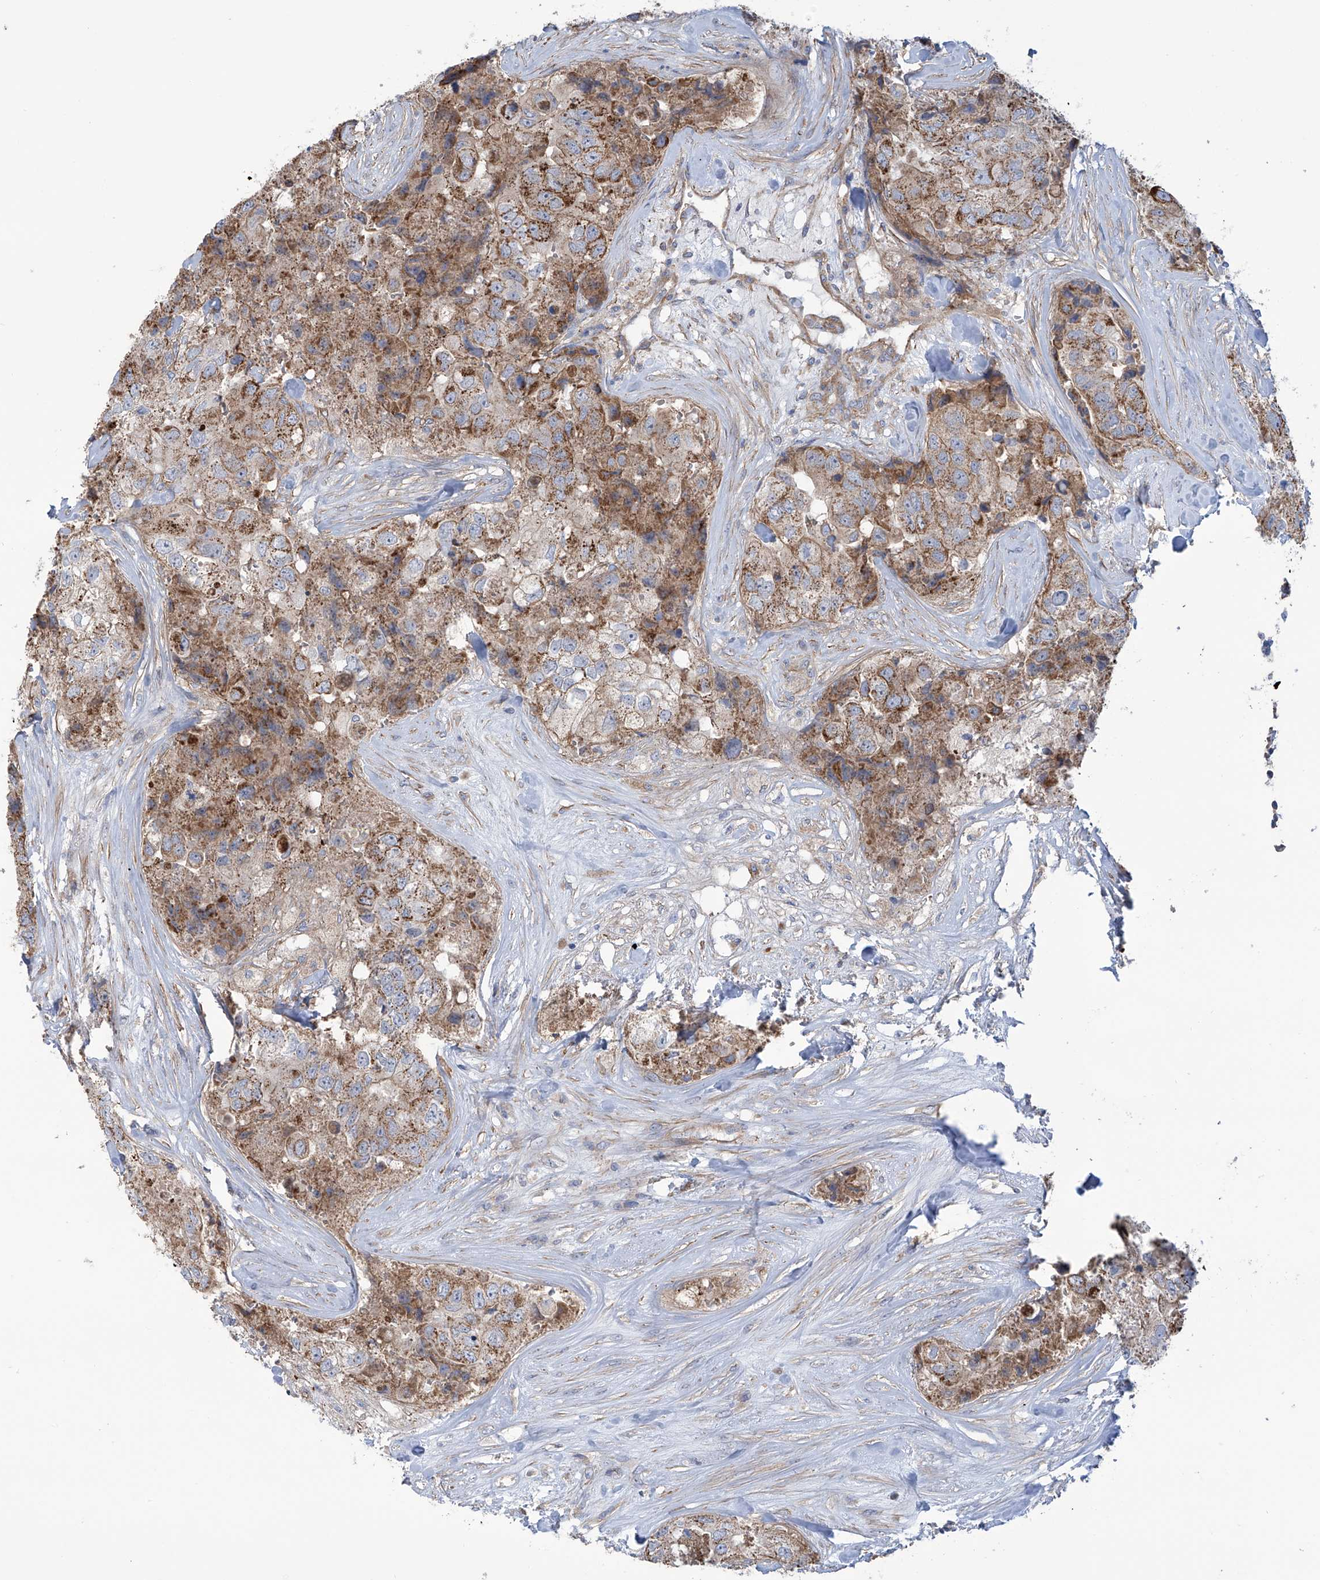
{"staining": {"intensity": "moderate", "quantity": ">75%", "location": "cytoplasmic/membranous"}, "tissue": "breast cancer", "cell_type": "Tumor cells", "image_type": "cancer", "snomed": [{"axis": "morphology", "description": "Duct carcinoma"}, {"axis": "topography", "description": "Breast"}], "caption": "Immunohistochemical staining of human breast infiltrating ductal carcinoma exhibits moderate cytoplasmic/membranous protein positivity in approximately >75% of tumor cells. The staining was performed using DAB (3,3'-diaminobenzidine) to visualize the protein expression in brown, while the nuclei were stained in blue with hematoxylin (Magnification: 20x).", "gene": "TMEM209", "patient": {"sex": "female", "age": 62}}